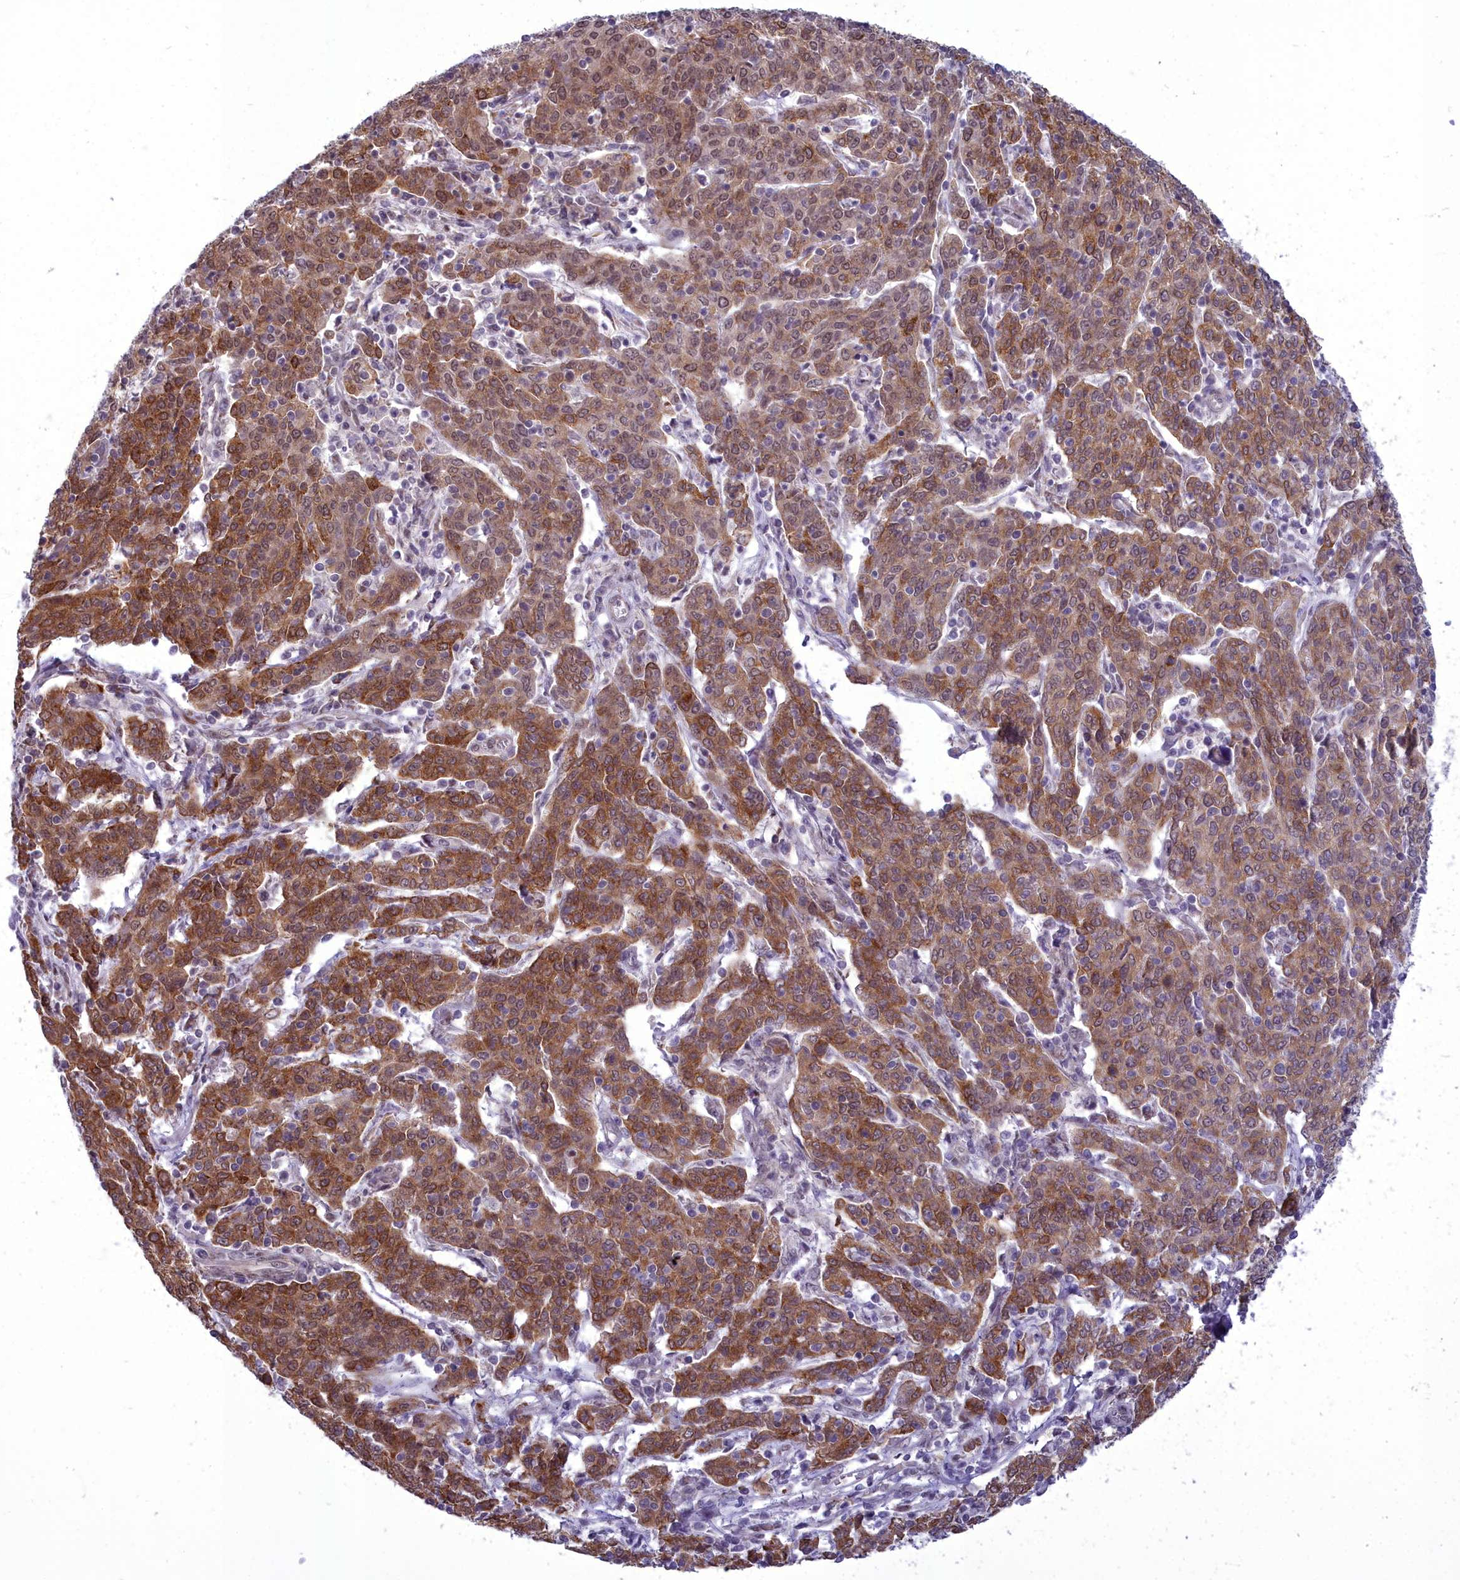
{"staining": {"intensity": "strong", "quantity": ">75%", "location": "cytoplasmic/membranous"}, "tissue": "cervical cancer", "cell_type": "Tumor cells", "image_type": "cancer", "snomed": [{"axis": "morphology", "description": "Squamous cell carcinoma, NOS"}, {"axis": "topography", "description": "Cervix"}], "caption": "A brown stain shows strong cytoplasmic/membranous staining of a protein in human cervical cancer tumor cells.", "gene": "CEACAM19", "patient": {"sex": "female", "age": 67}}